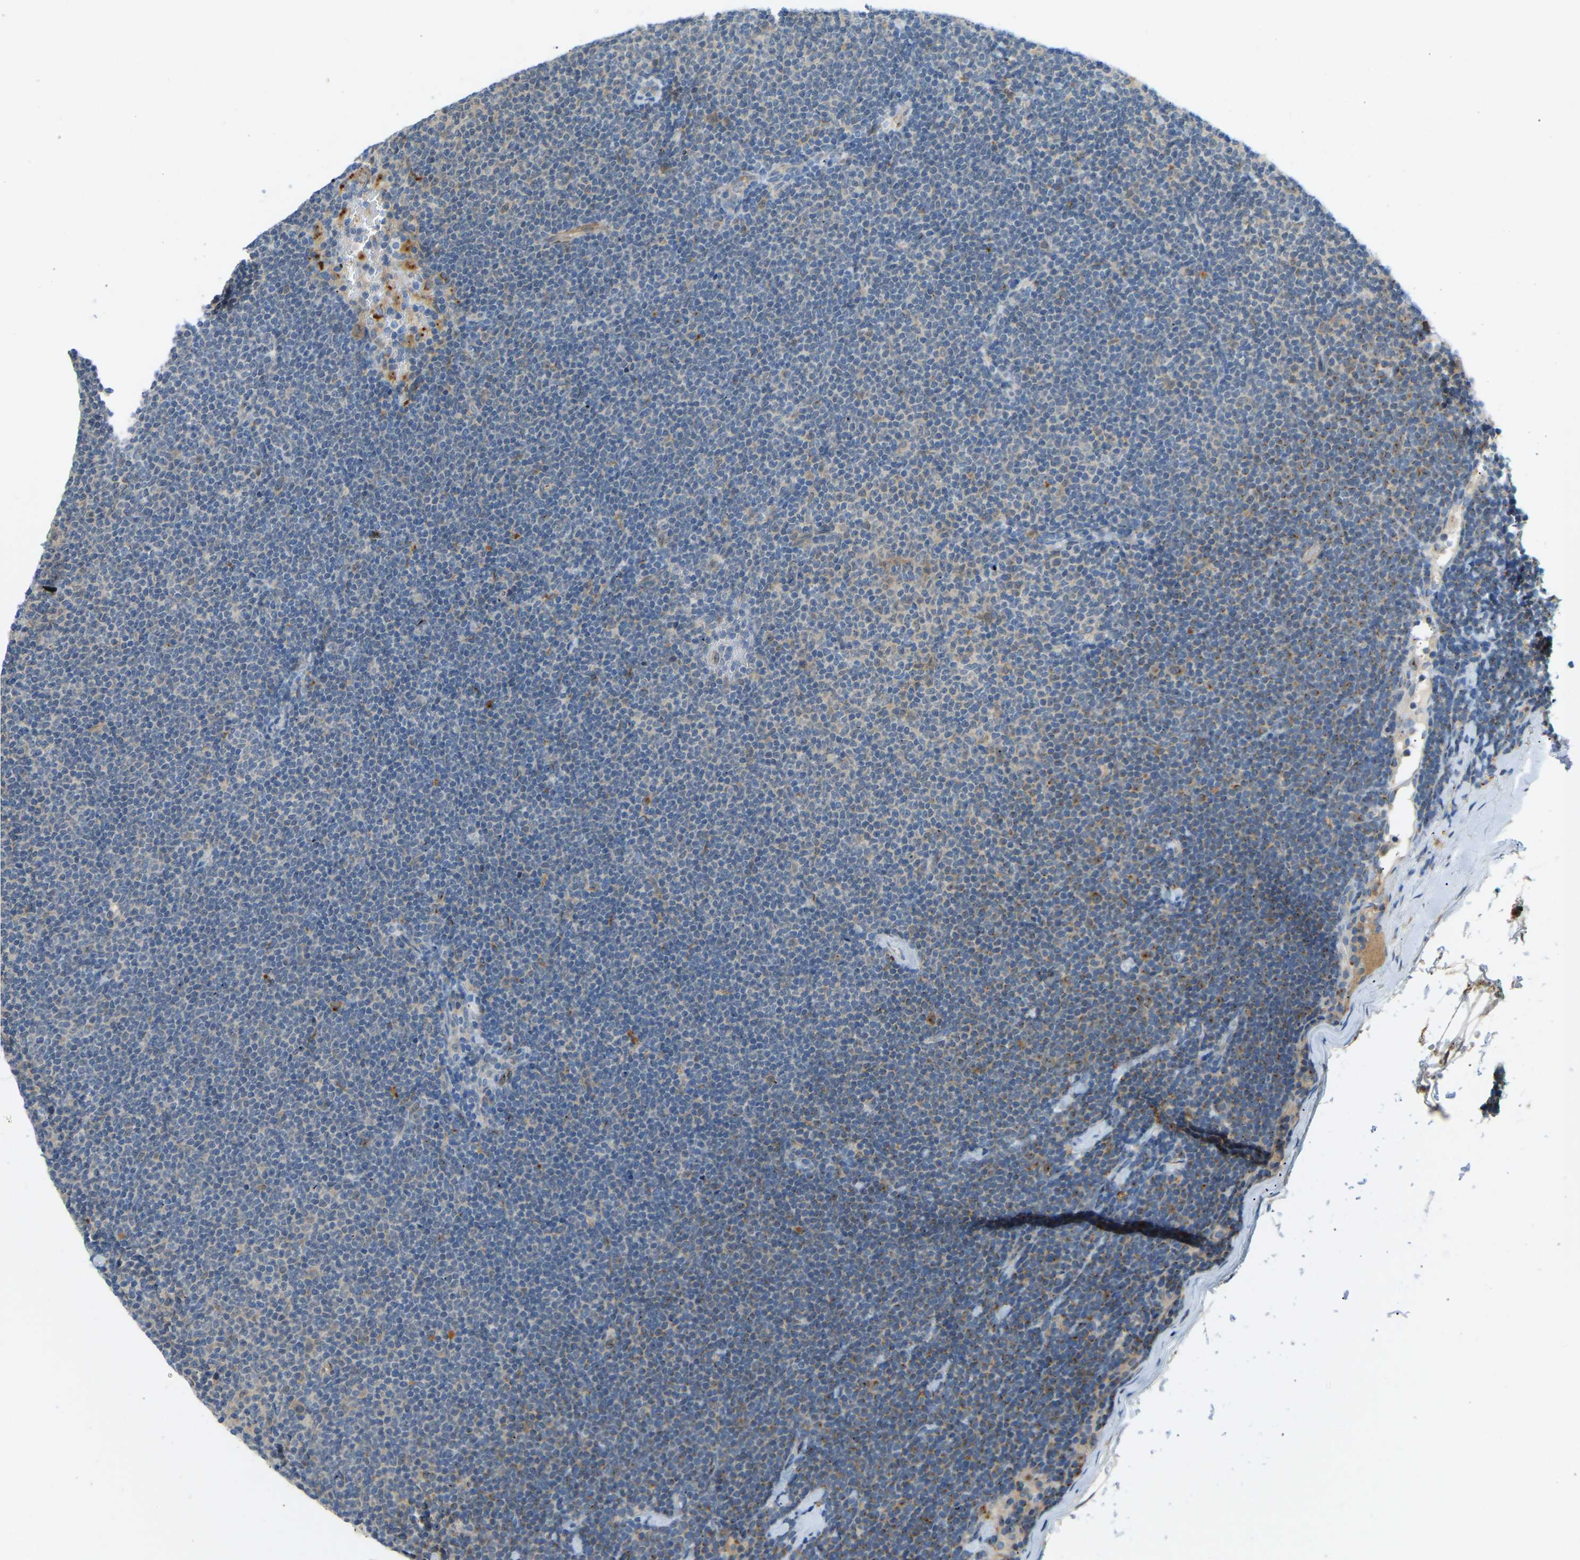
{"staining": {"intensity": "moderate", "quantity": "<25%", "location": "cytoplasmic/membranous"}, "tissue": "lymphoma", "cell_type": "Tumor cells", "image_type": "cancer", "snomed": [{"axis": "morphology", "description": "Malignant lymphoma, non-Hodgkin's type, Low grade"}, {"axis": "topography", "description": "Lymph node"}], "caption": "Immunohistochemical staining of human malignant lymphoma, non-Hodgkin's type (low-grade) reveals low levels of moderate cytoplasmic/membranous positivity in about <25% of tumor cells.", "gene": "NME8", "patient": {"sex": "female", "age": 53}}